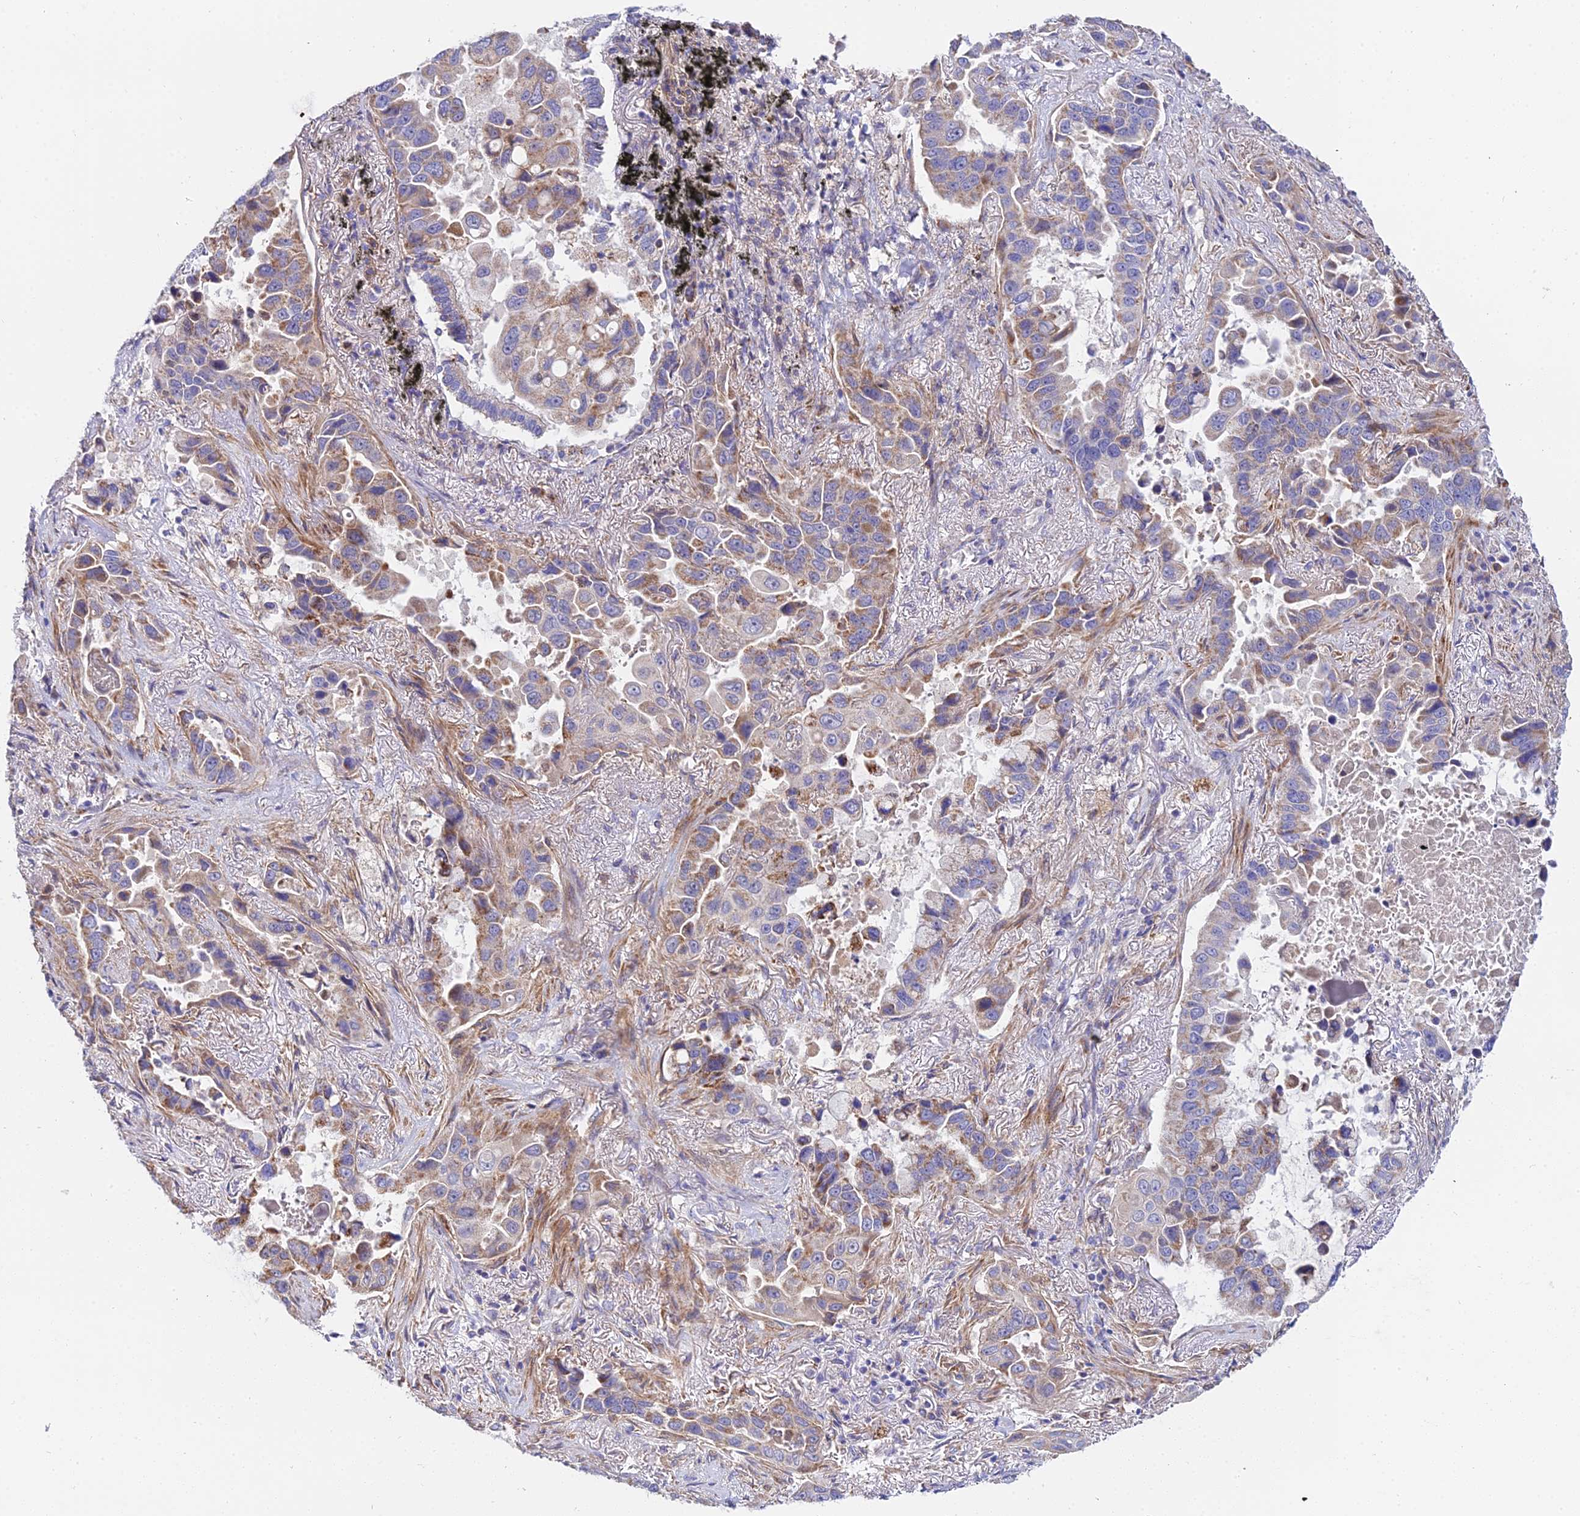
{"staining": {"intensity": "weak", "quantity": ">75%", "location": "cytoplasmic/membranous"}, "tissue": "lung cancer", "cell_type": "Tumor cells", "image_type": "cancer", "snomed": [{"axis": "morphology", "description": "Adenocarcinoma, NOS"}, {"axis": "topography", "description": "Lung"}], "caption": "DAB immunohistochemical staining of human lung adenocarcinoma exhibits weak cytoplasmic/membranous protein positivity in approximately >75% of tumor cells.", "gene": "ACOT2", "patient": {"sex": "male", "age": 64}}